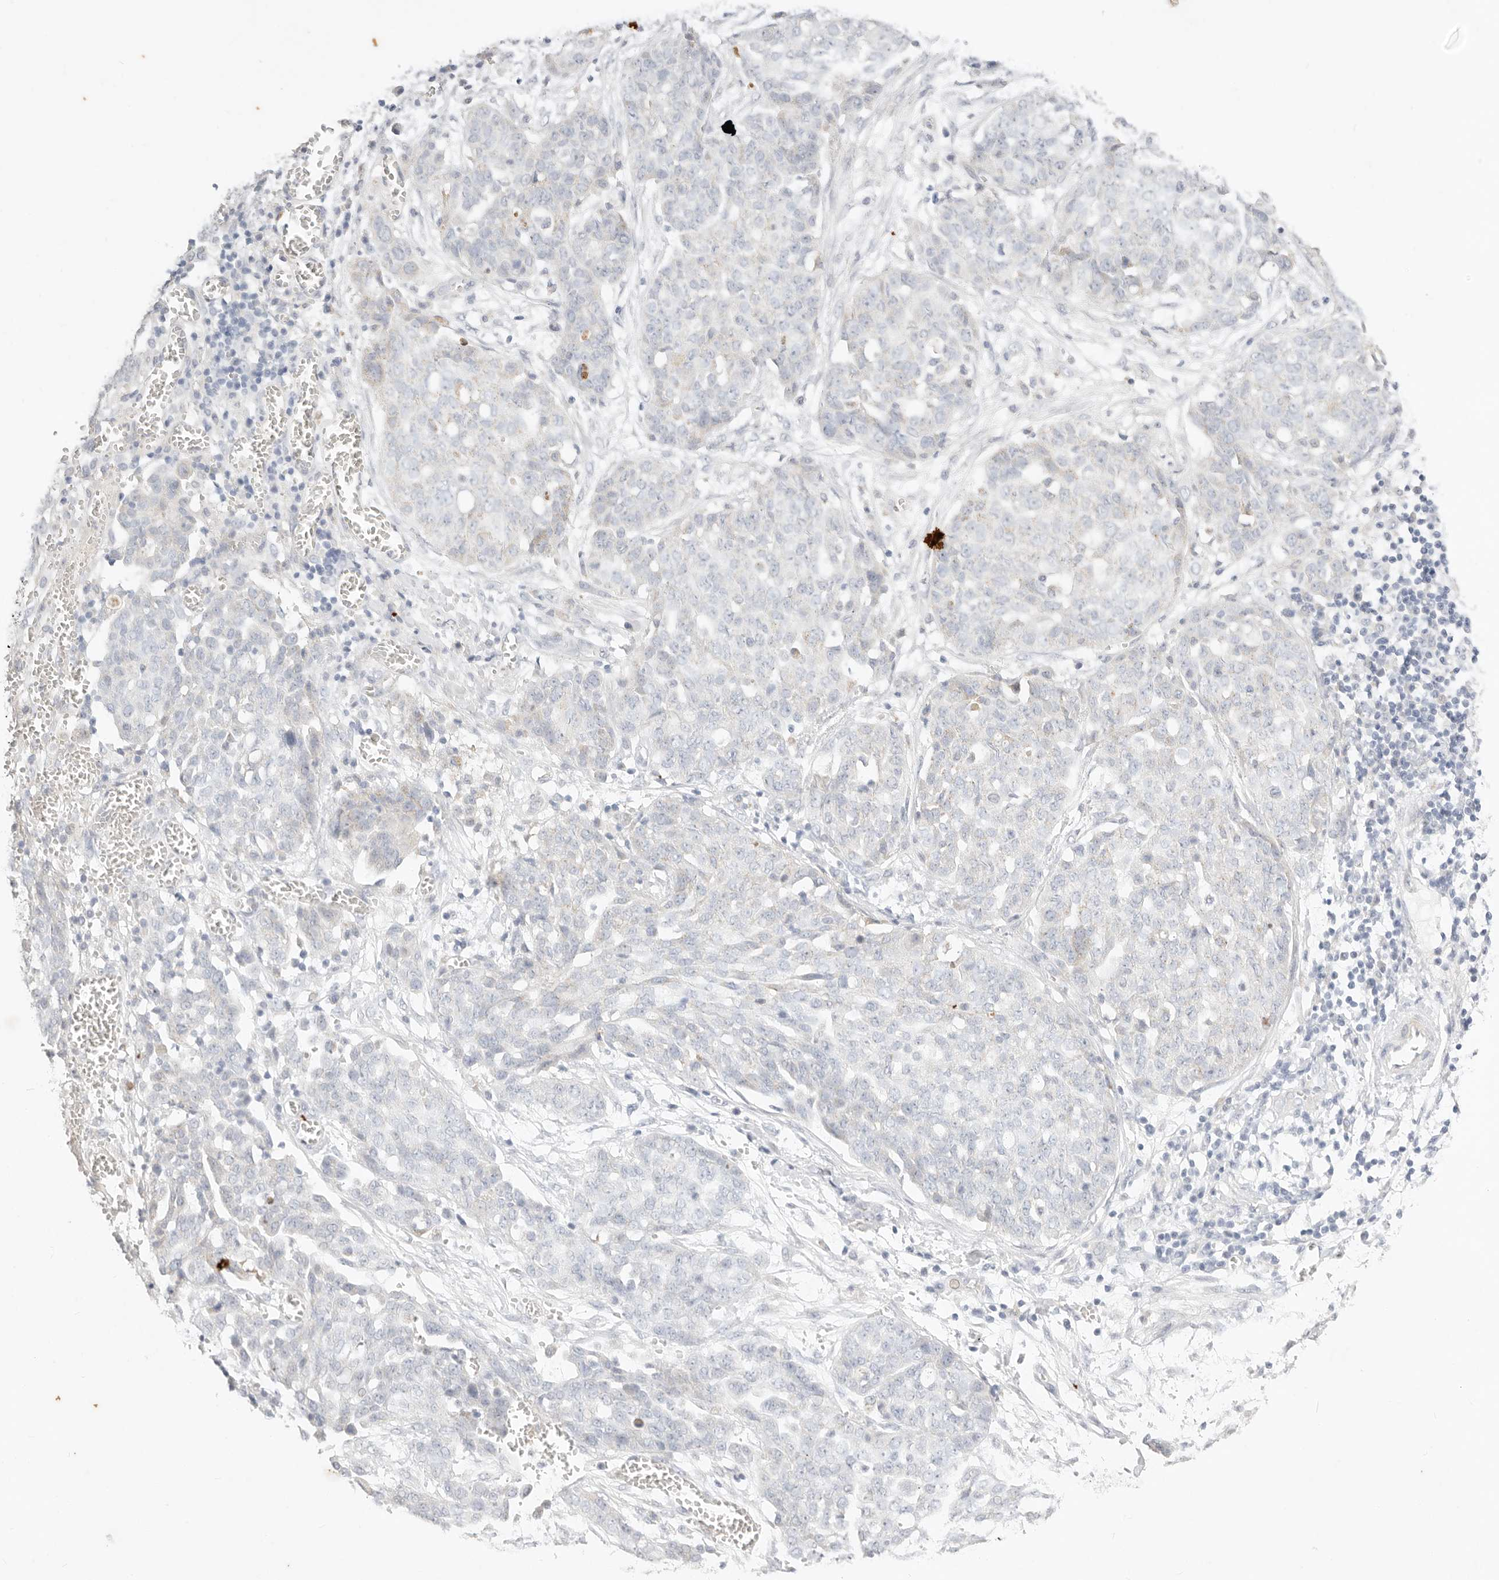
{"staining": {"intensity": "negative", "quantity": "none", "location": "none"}, "tissue": "ovarian cancer", "cell_type": "Tumor cells", "image_type": "cancer", "snomed": [{"axis": "morphology", "description": "Cystadenocarcinoma, serous, NOS"}, {"axis": "topography", "description": "Soft tissue"}, {"axis": "topography", "description": "Ovary"}], "caption": "There is no significant staining in tumor cells of ovarian serous cystadenocarcinoma.", "gene": "ACOX1", "patient": {"sex": "female", "age": 57}}